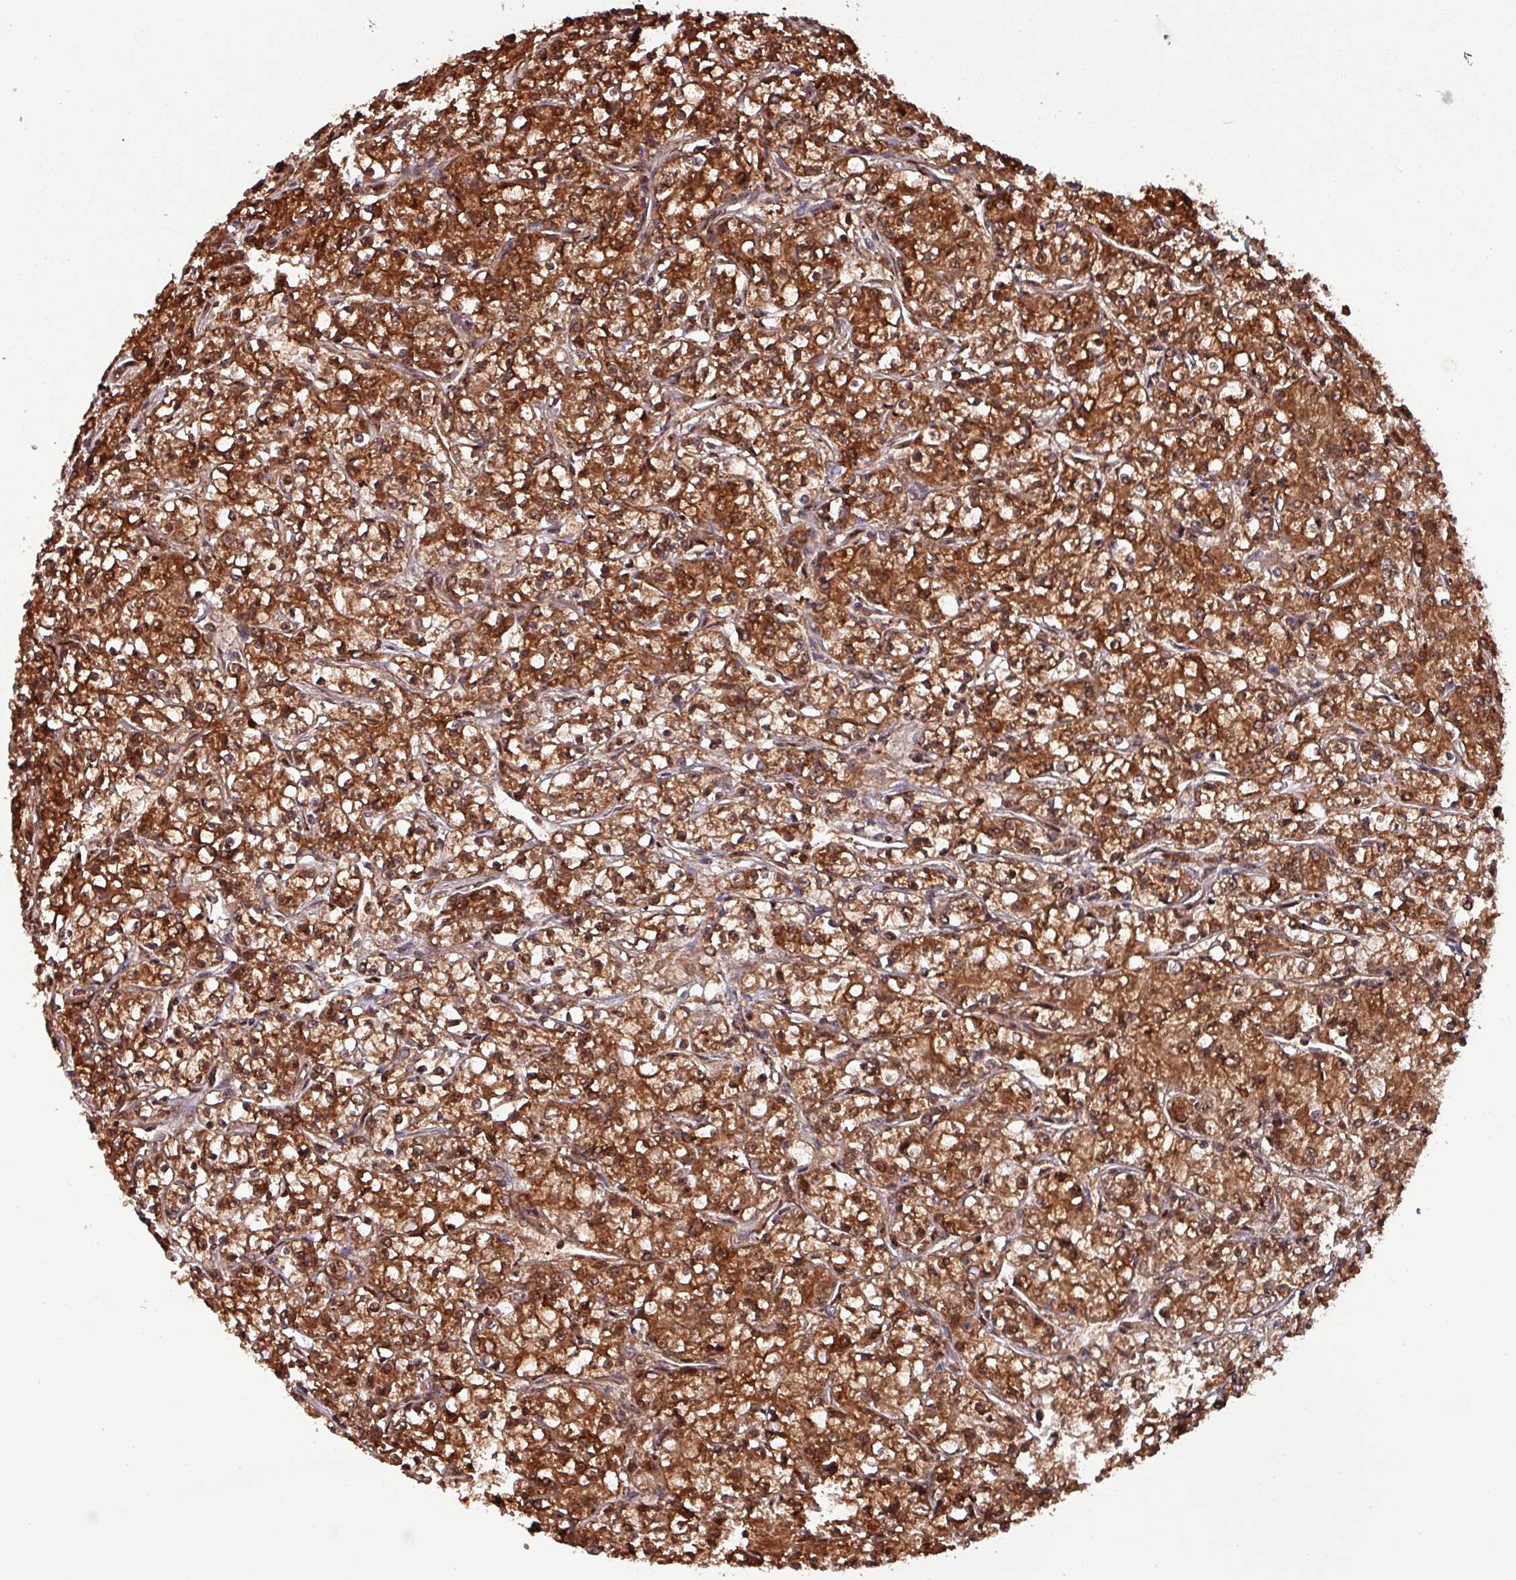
{"staining": {"intensity": "strong", "quantity": ">75%", "location": "cytoplasmic/membranous,nuclear"}, "tissue": "renal cancer", "cell_type": "Tumor cells", "image_type": "cancer", "snomed": [{"axis": "morphology", "description": "Adenocarcinoma, NOS"}, {"axis": "topography", "description": "Kidney"}], "caption": "This is an image of immunohistochemistry staining of renal cancer (adenocarcinoma), which shows strong staining in the cytoplasmic/membranous and nuclear of tumor cells.", "gene": "PSMB8", "patient": {"sex": "female", "age": 59}}